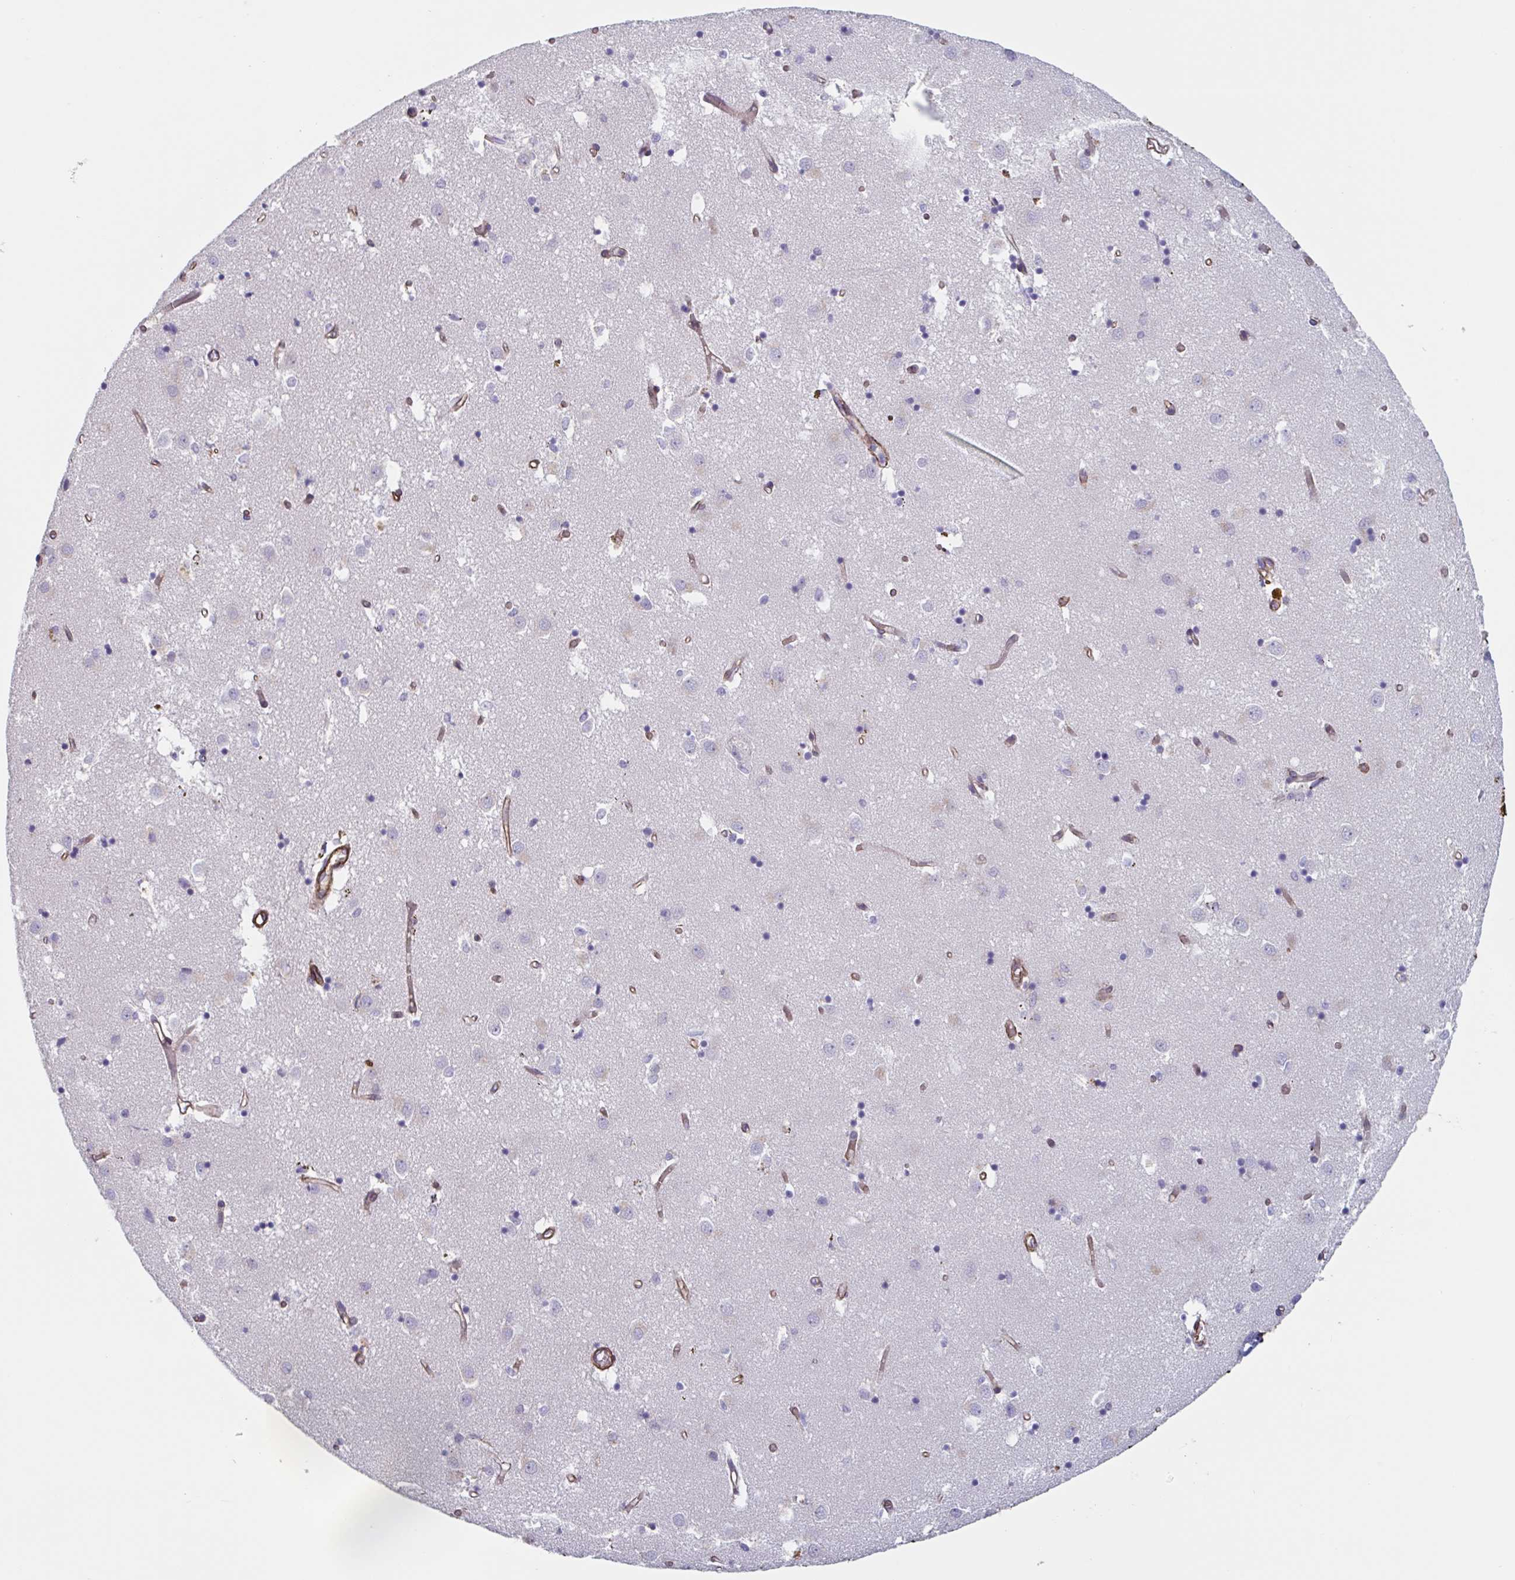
{"staining": {"intensity": "negative", "quantity": "none", "location": "none"}, "tissue": "caudate", "cell_type": "Glial cells", "image_type": "normal", "snomed": [{"axis": "morphology", "description": "Normal tissue, NOS"}, {"axis": "topography", "description": "Lateral ventricle wall"}], "caption": "Immunohistochemical staining of unremarkable caudate displays no significant staining in glial cells. The staining is performed using DAB brown chromogen with nuclei counter-stained in using hematoxylin.", "gene": "CITED4", "patient": {"sex": "male", "age": 70}}